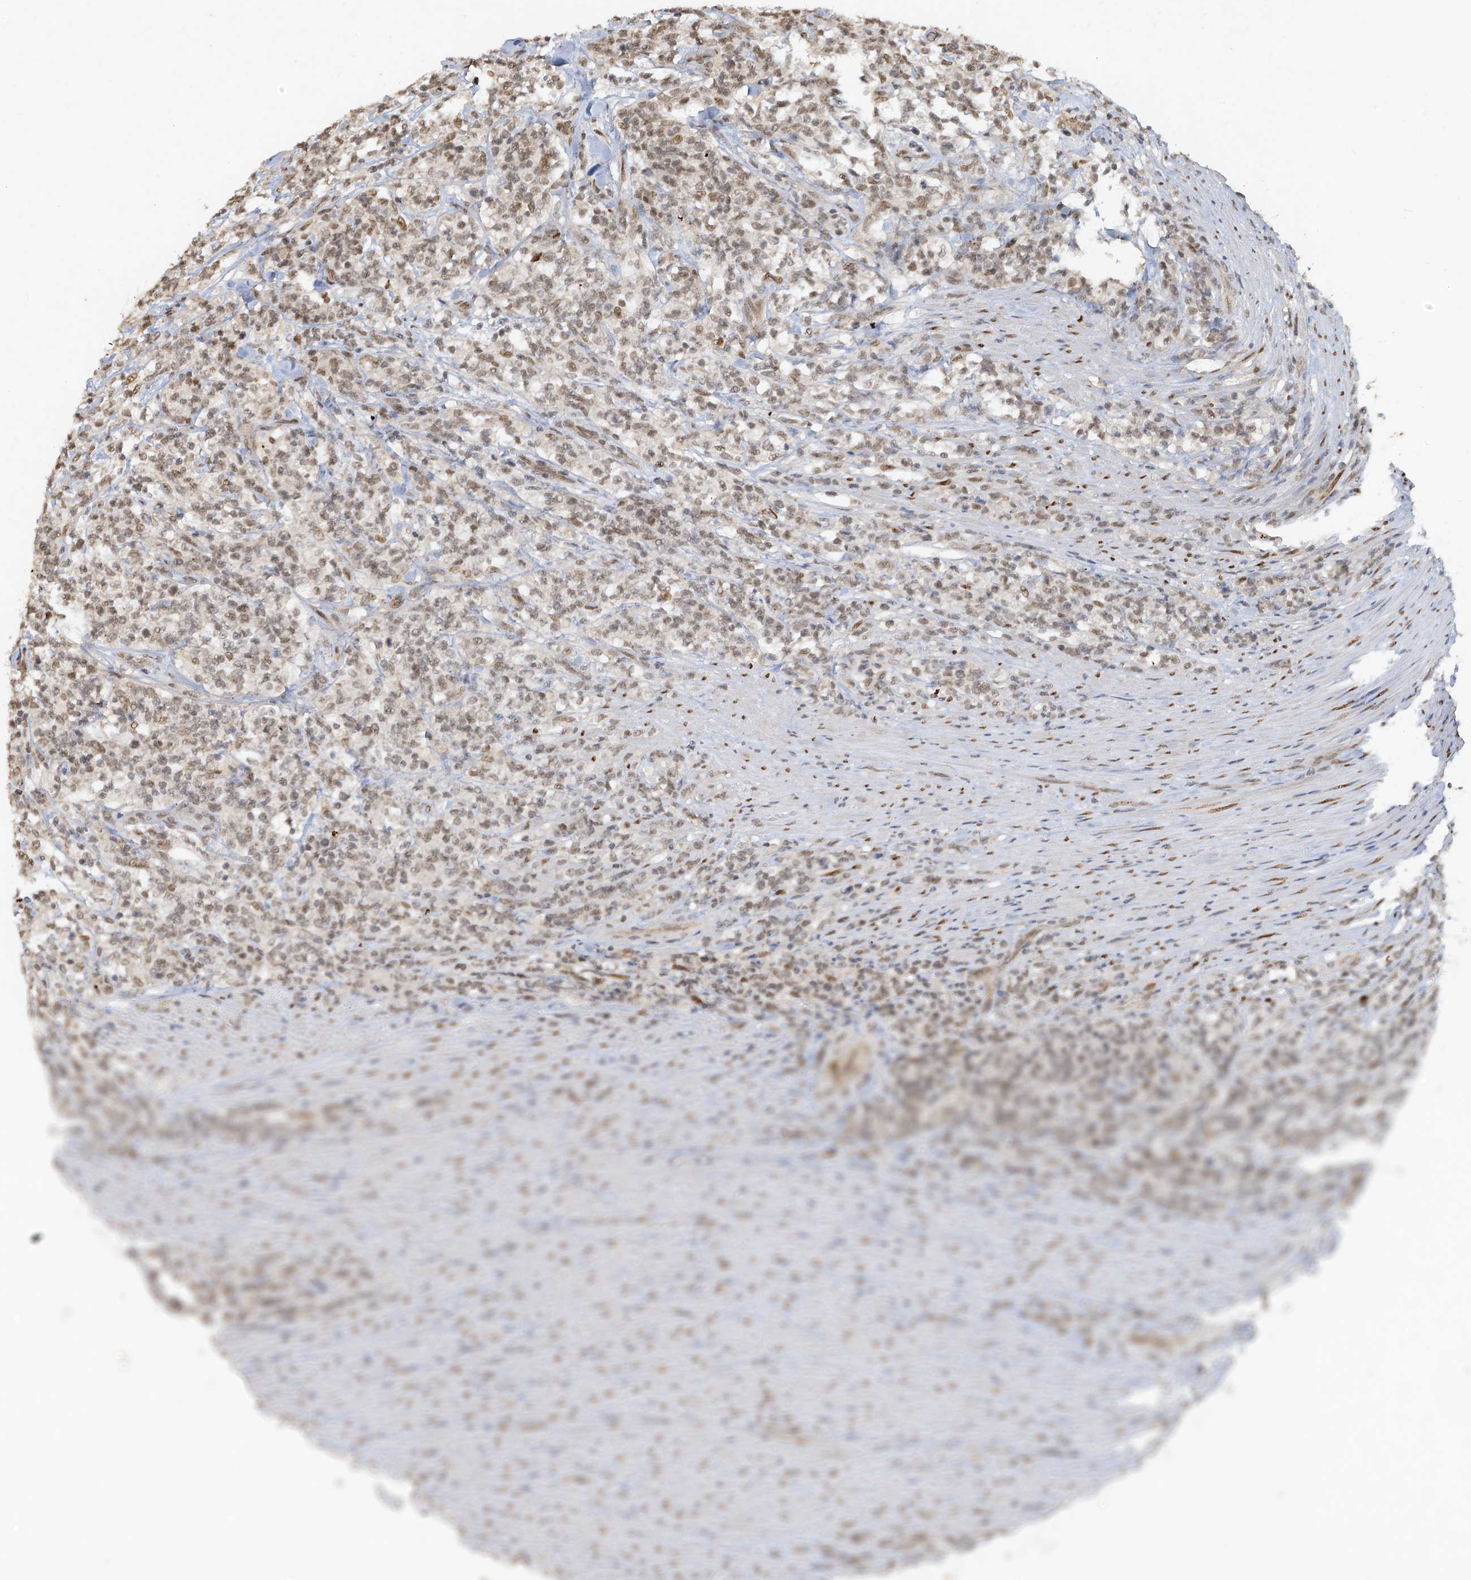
{"staining": {"intensity": "weak", "quantity": ">75%", "location": "nuclear"}, "tissue": "lymphoma", "cell_type": "Tumor cells", "image_type": "cancer", "snomed": [{"axis": "morphology", "description": "Malignant lymphoma, non-Hodgkin's type, High grade"}, {"axis": "topography", "description": "Soft tissue"}], "caption": "Lymphoma tissue displays weak nuclear expression in about >75% of tumor cells", "gene": "ATRIP", "patient": {"sex": "male", "age": 18}}